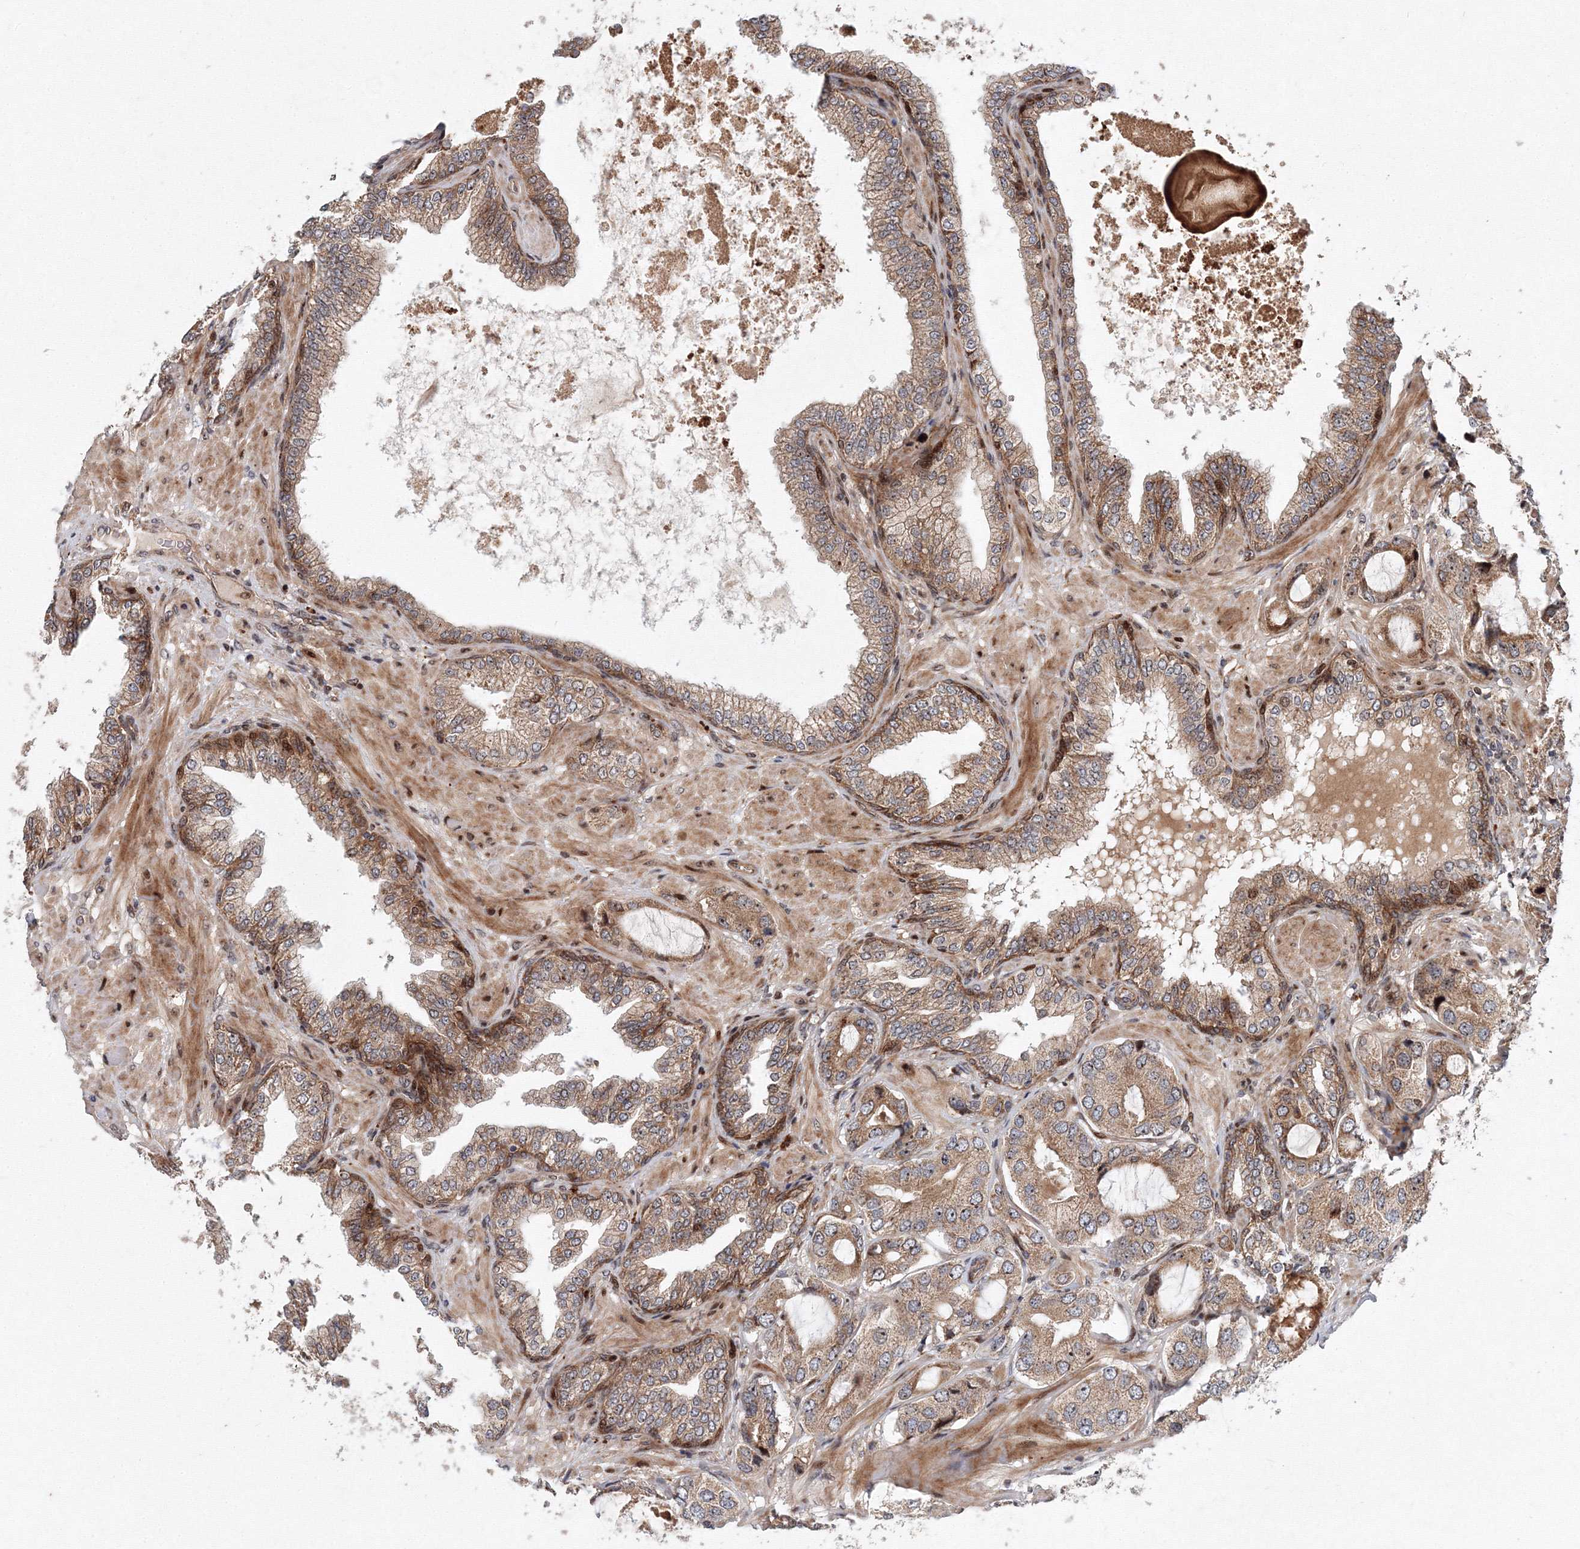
{"staining": {"intensity": "moderate", "quantity": ">75%", "location": "cytoplasmic/membranous,nuclear"}, "tissue": "prostate cancer", "cell_type": "Tumor cells", "image_type": "cancer", "snomed": [{"axis": "morphology", "description": "Adenocarcinoma, High grade"}, {"axis": "topography", "description": "Prostate"}], "caption": "Protein positivity by immunohistochemistry displays moderate cytoplasmic/membranous and nuclear positivity in about >75% of tumor cells in prostate cancer (high-grade adenocarcinoma).", "gene": "ANKAR", "patient": {"sex": "male", "age": 59}}